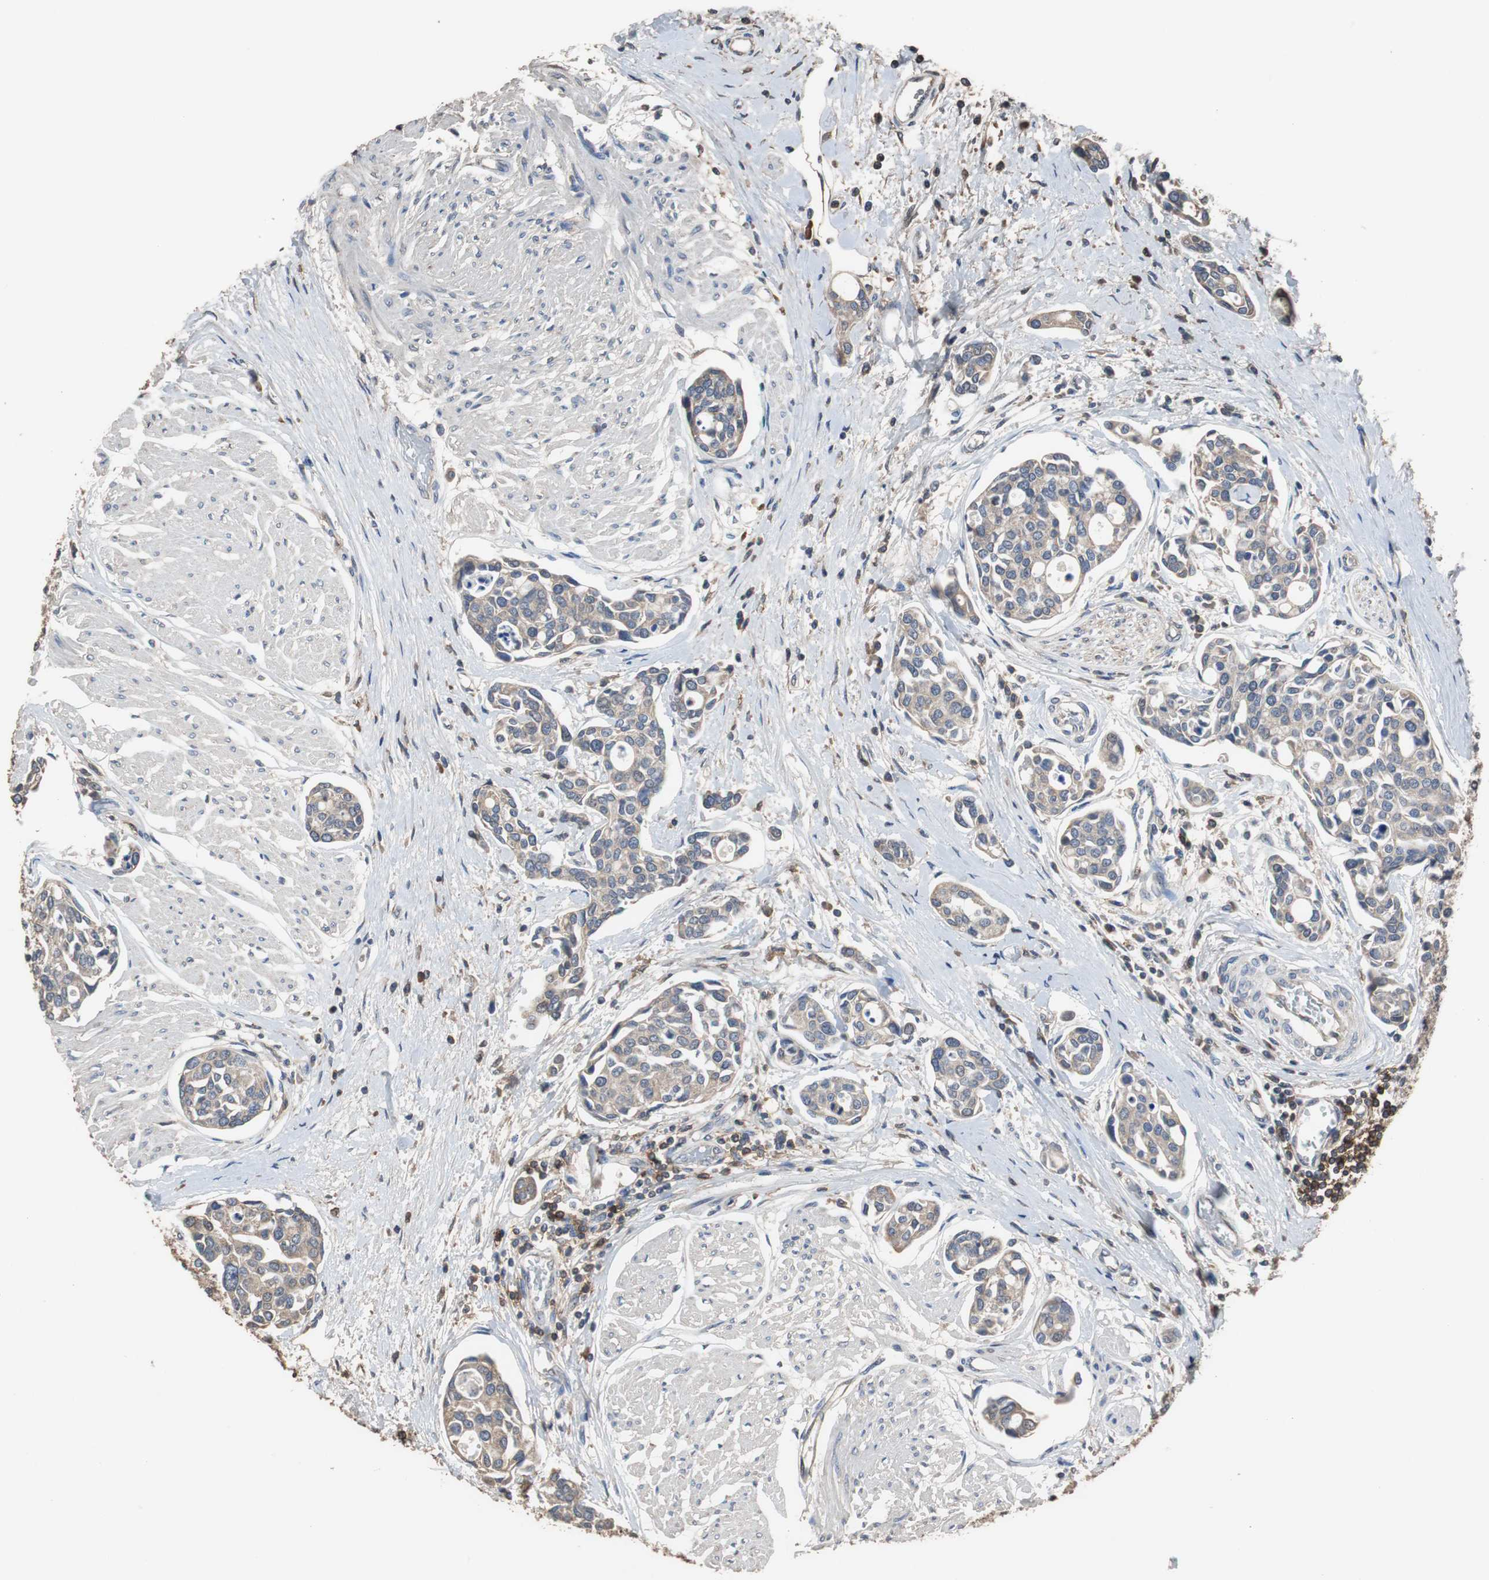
{"staining": {"intensity": "weak", "quantity": ">75%", "location": "cytoplasmic/membranous"}, "tissue": "urothelial cancer", "cell_type": "Tumor cells", "image_type": "cancer", "snomed": [{"axis": "morphology", "description": "Urothelial carcinoma, High grade"}, {"axis": "topography", "description": "Urinary bladder"}], "caption": "Weak cytoplasmic/membranous protein staining is present in about >75% of tumor cells in urothelial cancer.", "gene": "SCIMP", "patient": {"sex": "male", "age": 78}}